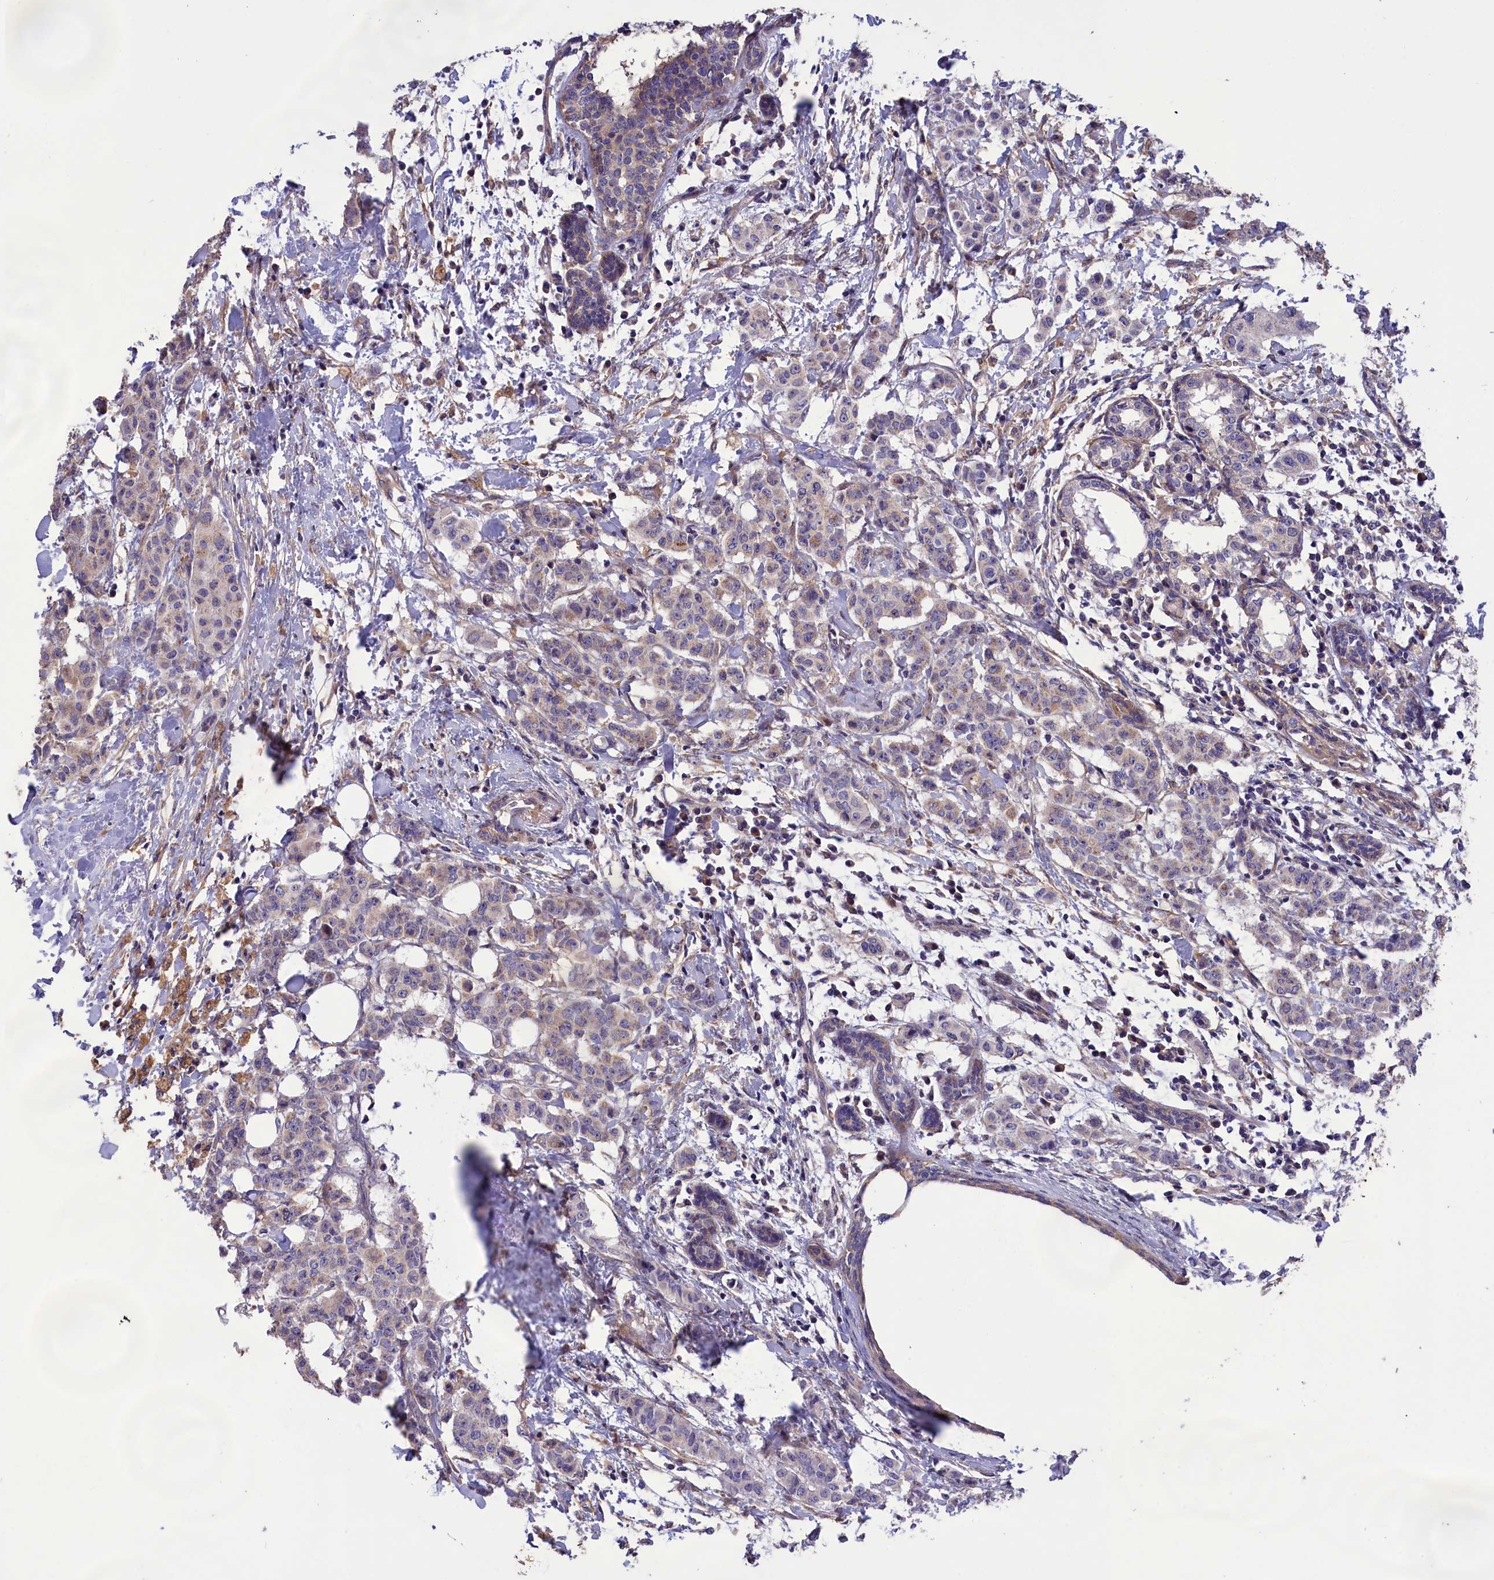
{"staining": {"intensity": "negative", "quantity": "none", "location": "none"}, "tissue": "breast cancer", "cell_type": "Tumor cells", "image_type": "cancer", "snomed": [{"axis": "morphology", "description": "Duct carcinoma"}, {"axis": "topography", "description": "Breast"}], "caption": "An immunohistochemistry image of infiltrating ductal carcinoma (breast) is shown. There is no staining in tumor cells of infiltrating ductal carcinoma (breast).", "gene": "AMDHD2", "patient": {"sex": "female", "age": 40}}